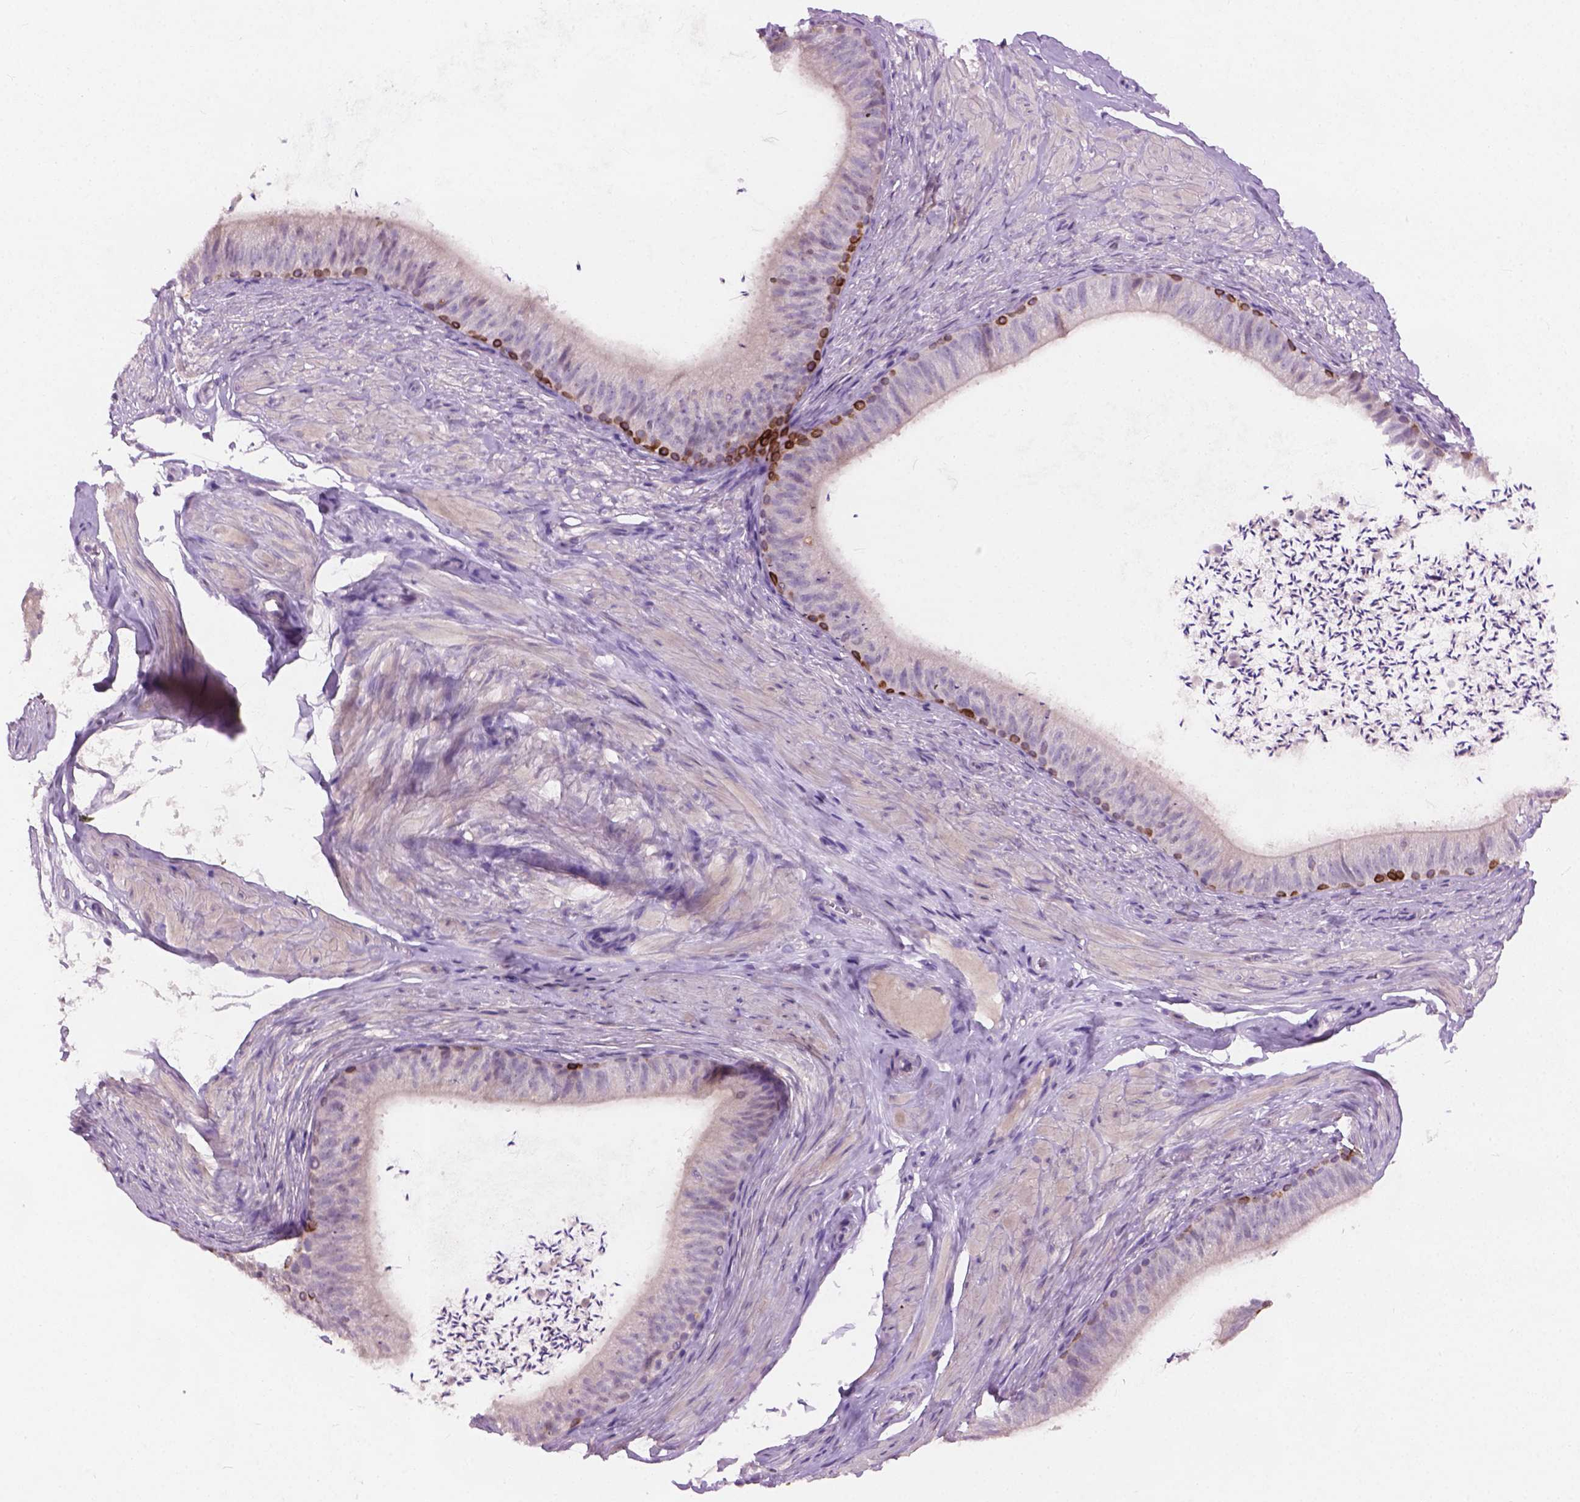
{"staining": {"intensity": "strong", "quantity": "<25%", "location": "cytoplasmic/membranous"}, "tissue": "epididymis", "cell_type": "Glandular cells", "image_type": "normal", "snomed": [{"axis": "morphology", "description": "Normal tissue, NOS"}, {"axis": "topography", "description": "Epididymis, spermatic cord, NOS"}, {"axis": "topography", "description": "Epididymis"}, {"axis": "topography", "description": "Peripheral nerve tissue"}], "caption": "Brown immunohistochemical staining in benign epididymis exhibits strong cytoplasmic/membranous expression in approximately <25% of glandular cells. (DAB (3,3'-diaminobenzidine) IHC with brightfield microscopy, high magnification).", "gene": "KRT17", "patient": {"sex": "male", "age": 29}}